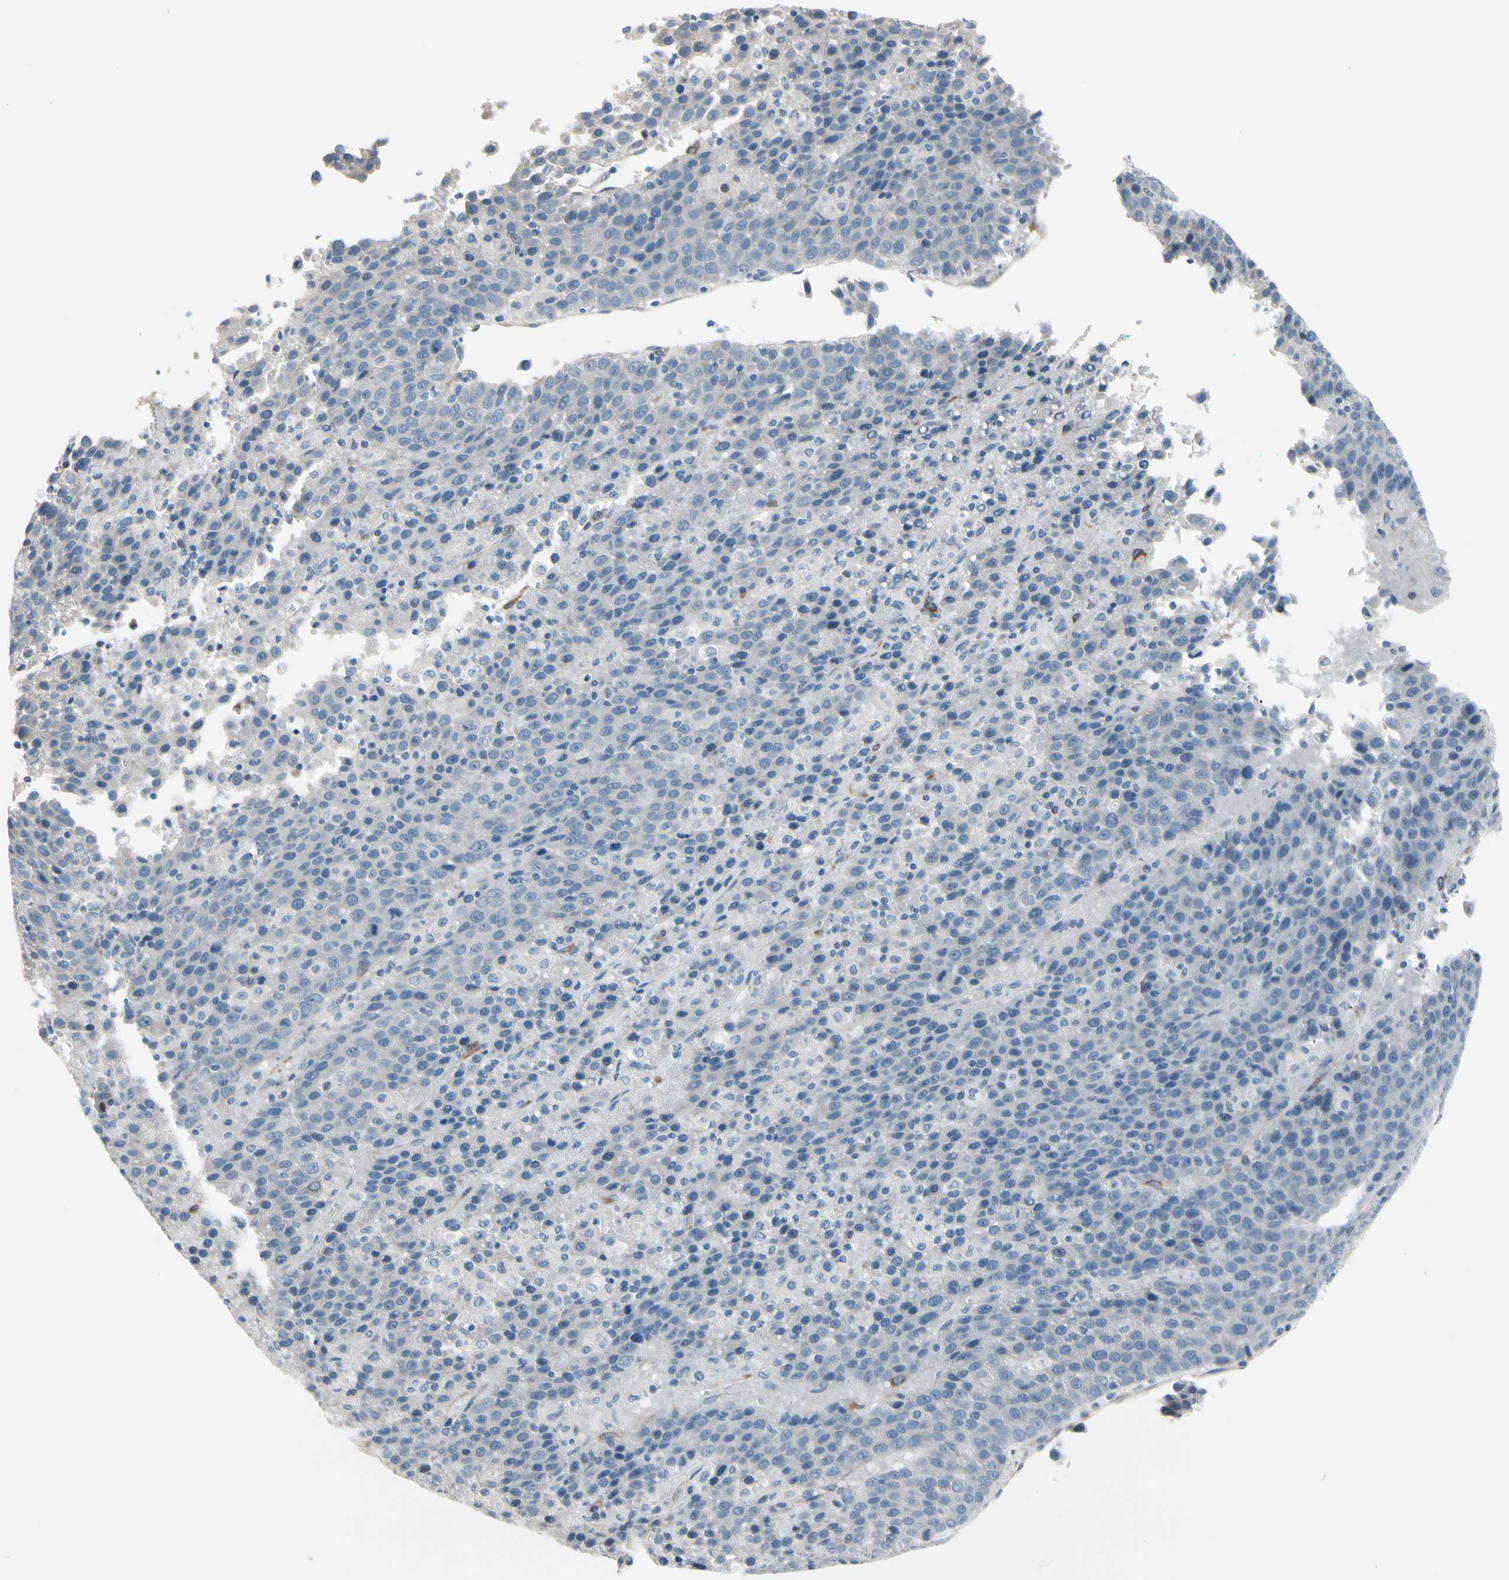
{"staining": {"intensity": "negative", "quantity": "none", "location": "none"}, "tissue": "liver cancer", "cell_type": "Tumor cells", "image_type": "cancer", "snomed": [{"axis": "morphology", "description": "Carcinoma, Hepatocellular, NOS"}, {"axis": "topography", "description": "Liver"}], "caption": "Image shows no protein staining in tumor cells of liver cancer (hepatocellular carcinoma) tissue.", "gene": "MAP2", "patient": {"sex": "female", "age": 53}}